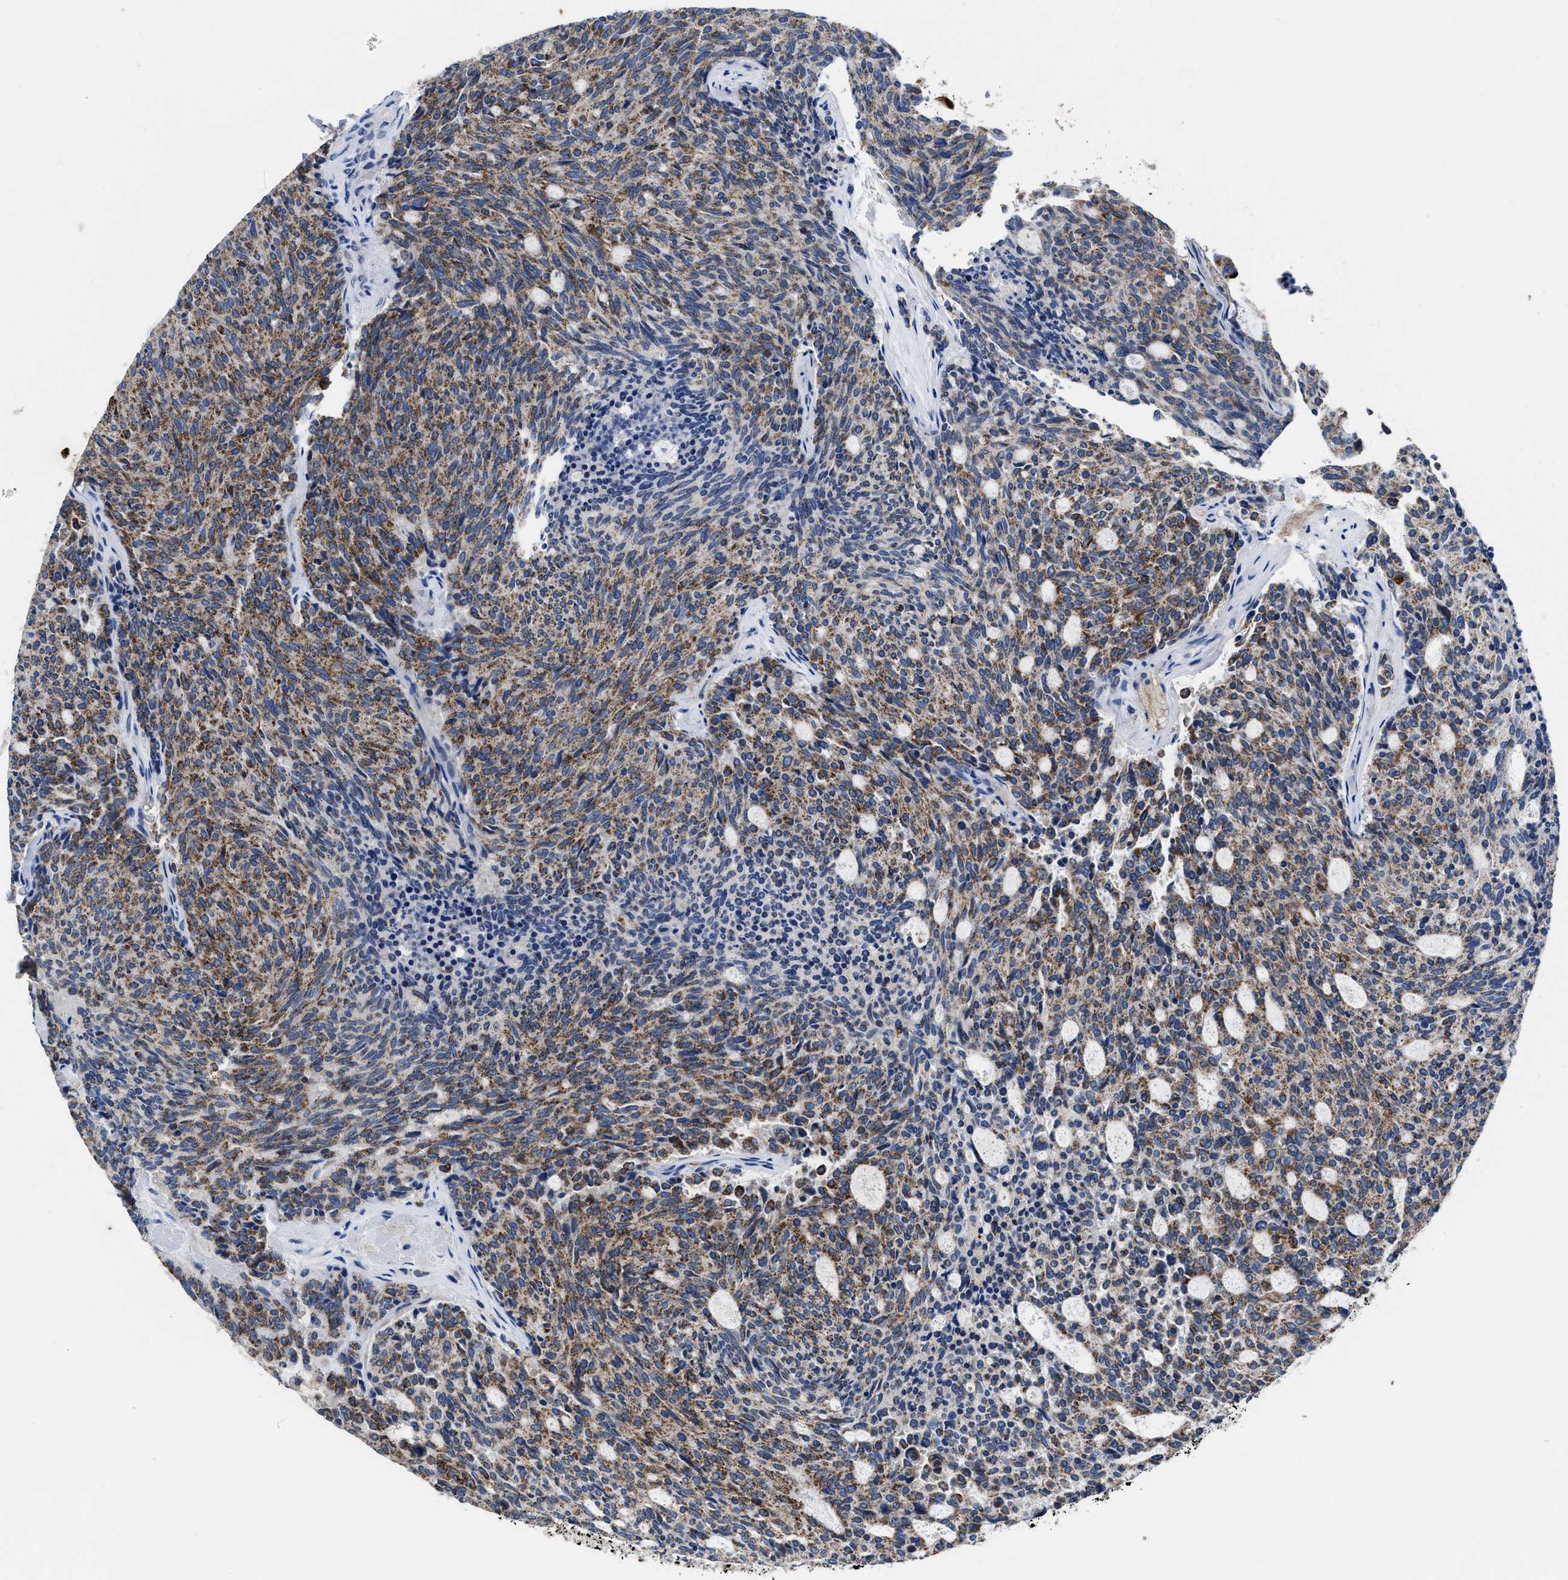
{"staining": {"intensity": "moderate", "quantity": ">75%", "location": "cytoplasmic/membranous"}, "tissue": "carcinoid", "cell_type": "Tumor cells", "image_type": "cancer", "snomed": [{"axis": "morphology", "description": "Carcinoid, malignant, NOS"}, {"axis": "topography", "description": "Pancreas"}], "caption": "IHC (DAB) staining of human malignant carcinoid exhibits moderate cytoplasmic/membranous protein positivity in about >75% of tumor cells.", "gene": "CACNA1D", "patient": {"sex": "female", "age": 54}}